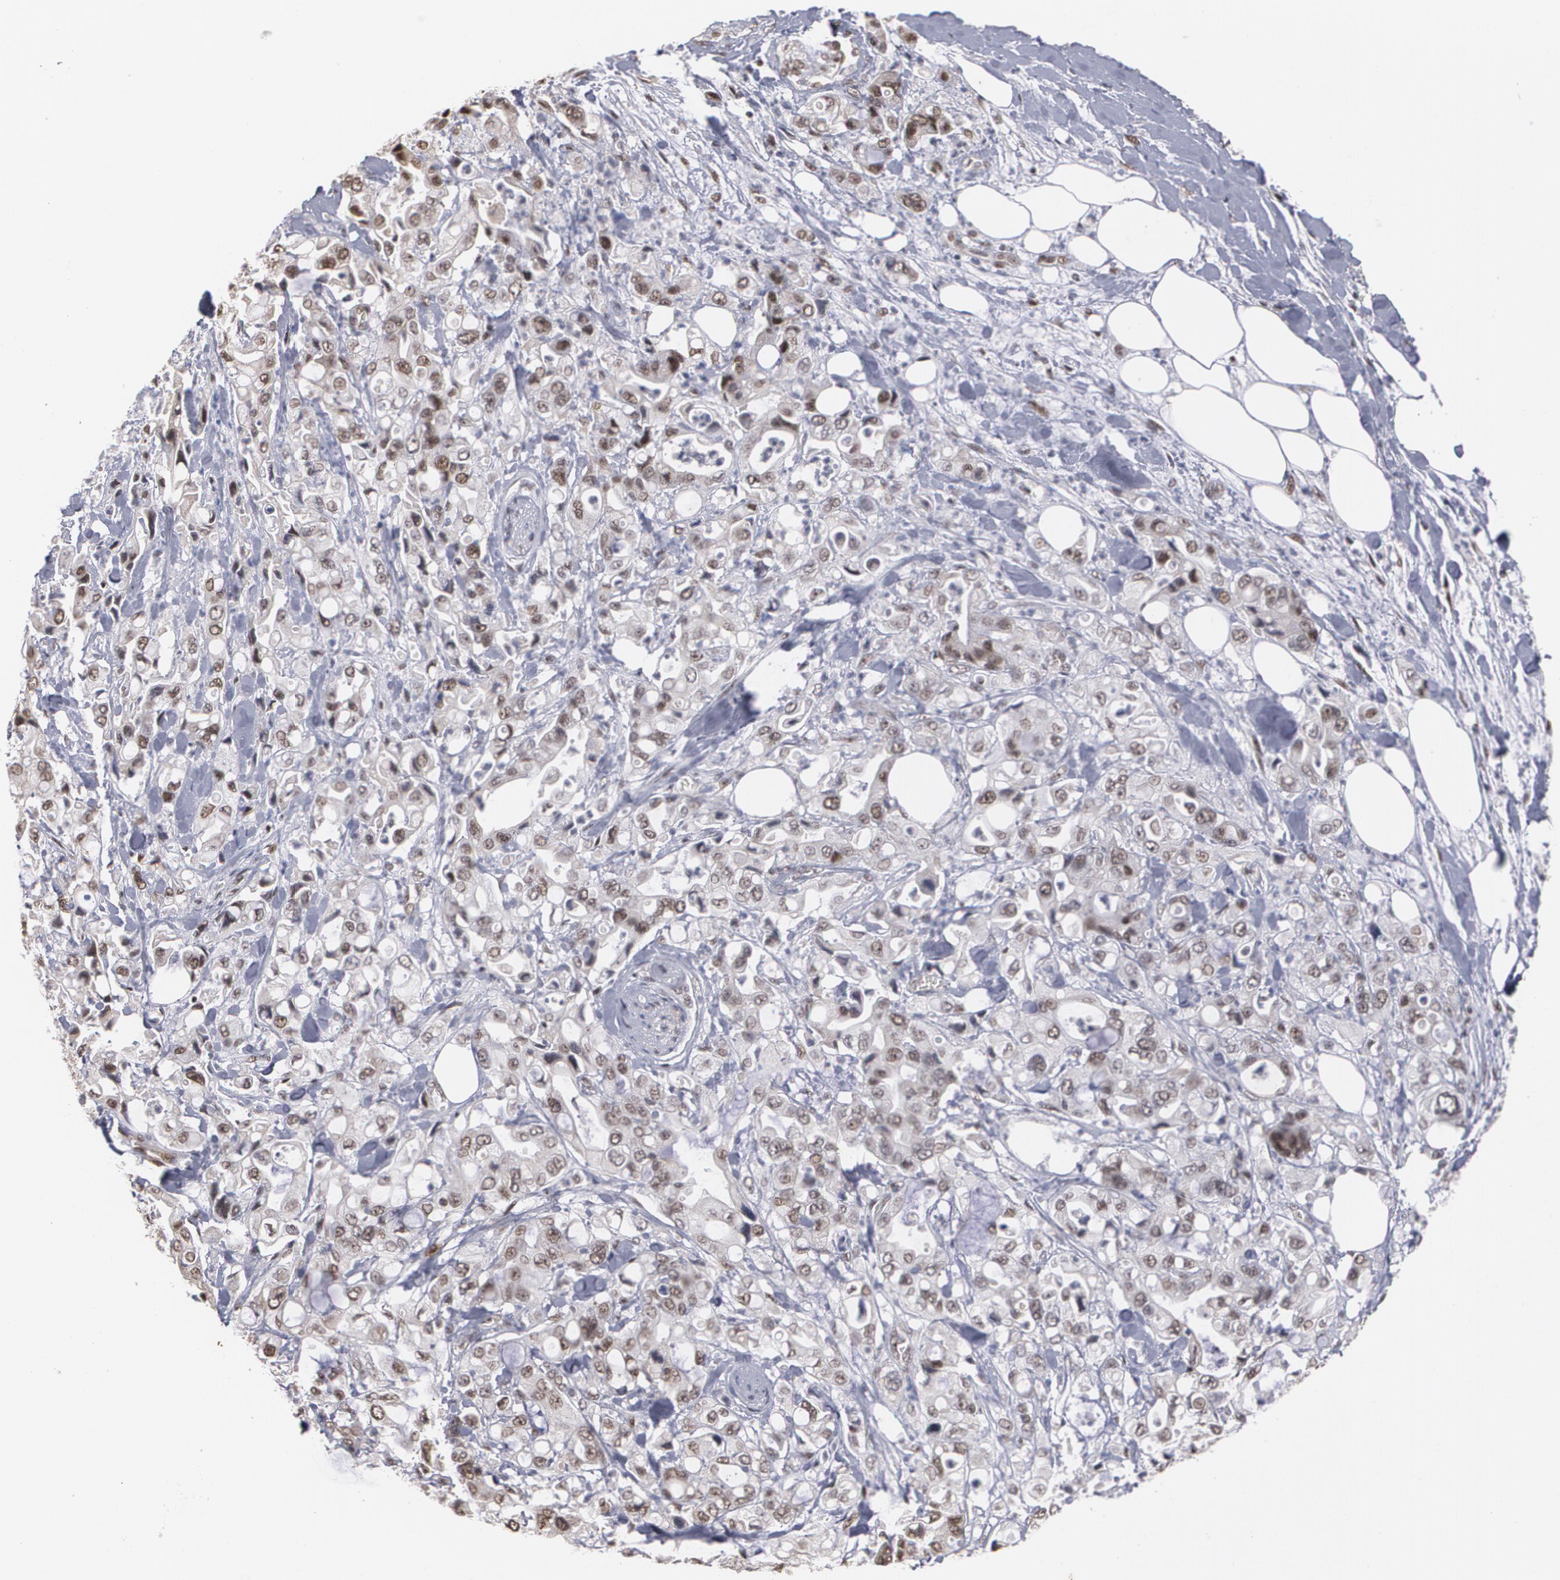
{"staining": {"intensity": "moderate", "quantity": "25%-75%", "location": "nuclear"}, "tissue": "pancreatic cancer", "cell_type": "Tumor cells", "image_type": "cancer", "snomed": [{"axis": "morphology", "description": "Adenocarcinoma, NOS"}, {"axis": "topography", "description": "Pancreas"}], "caption": "Protein expression by immunohistochemistry (IHC) shows moderate nuclear positivity in approximately 25%-75% of tumor cells in pancreatic cancer (adenocarcinoma).", "gene": "ZNF75A", "patient": {"sex": "male", "age": 70}}